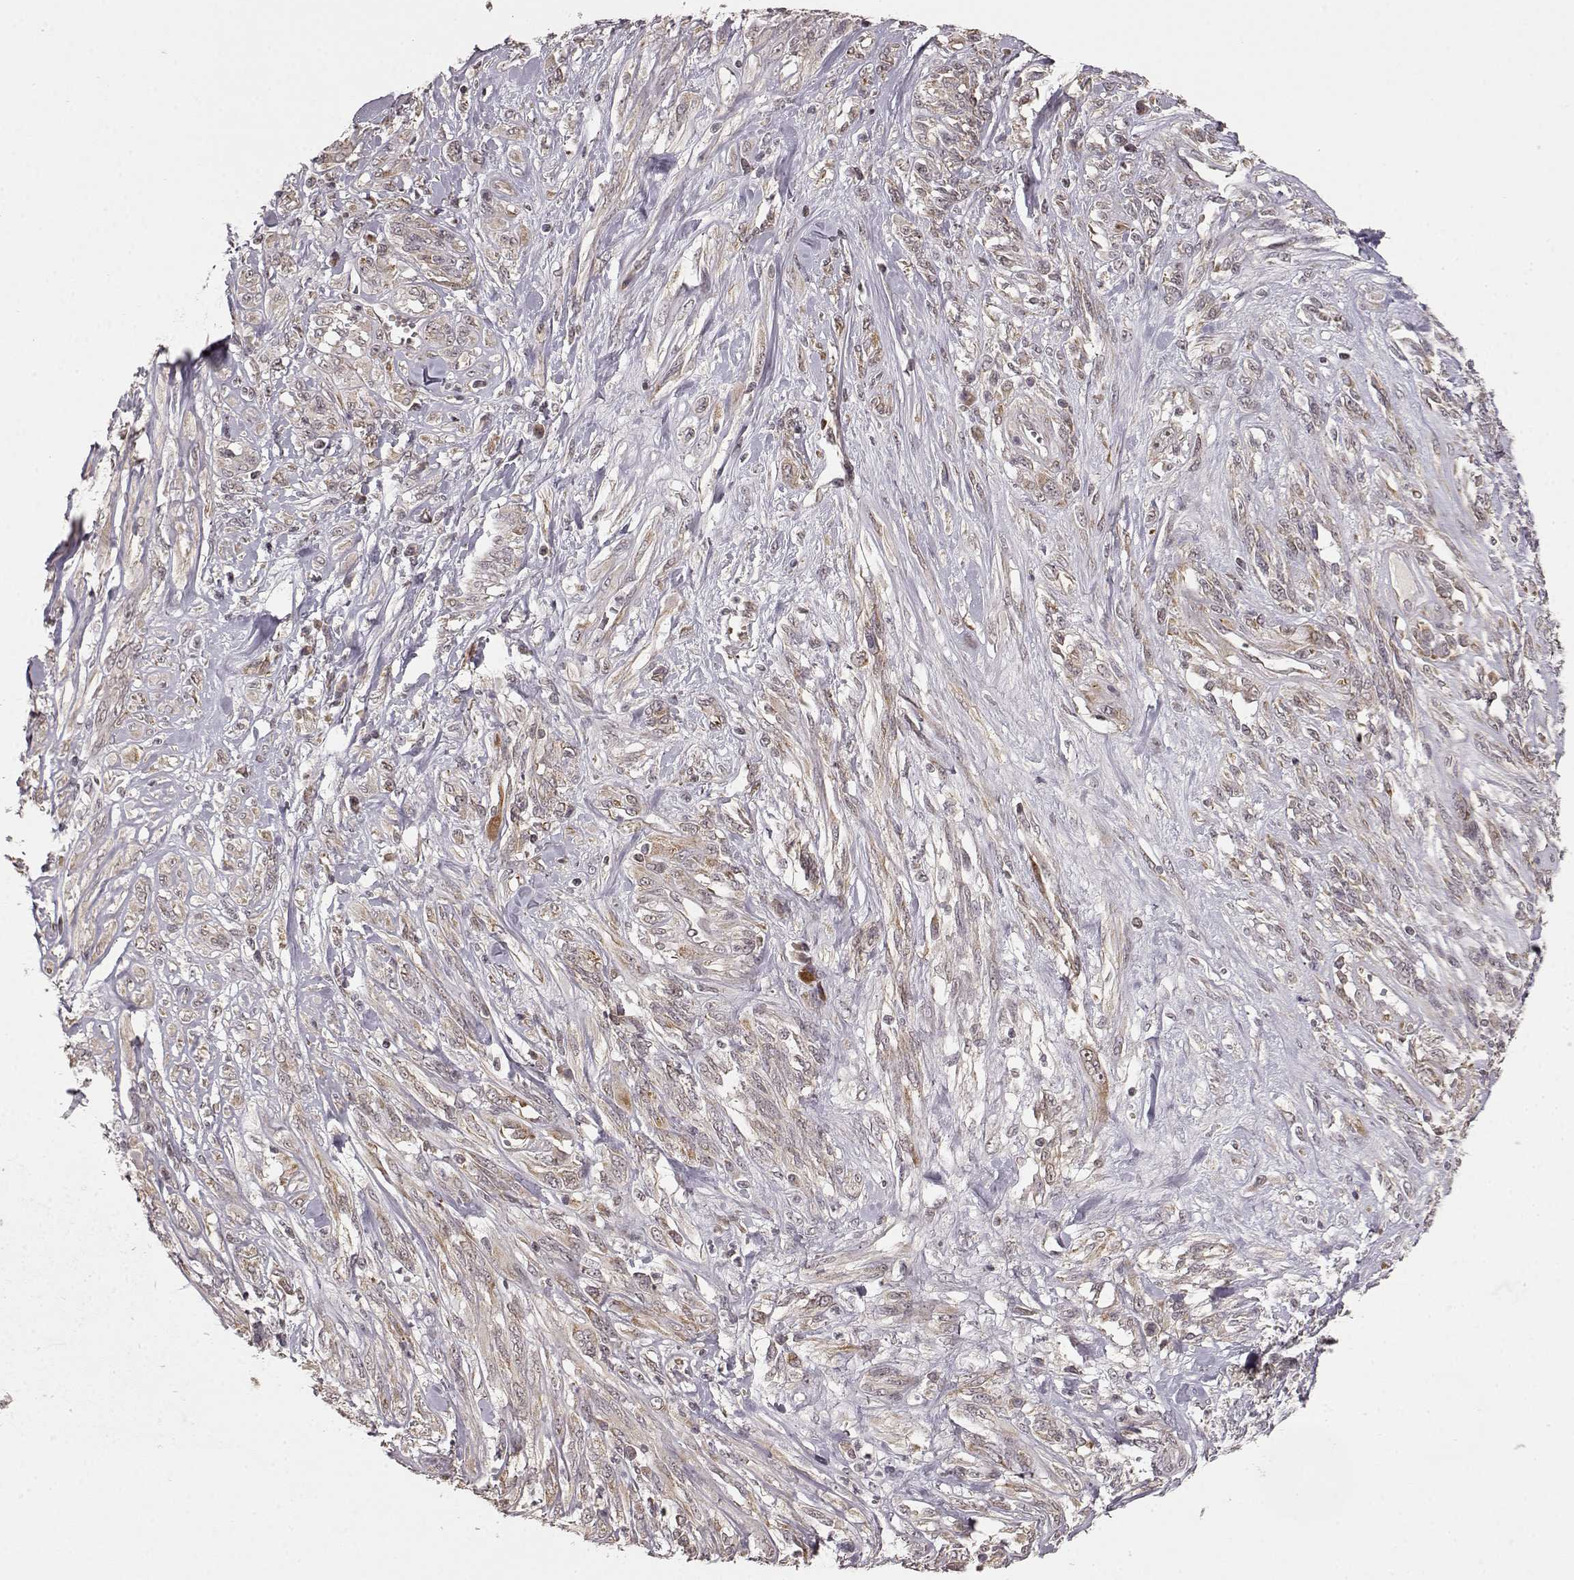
{"staining": {"intensity": "weak", "quantity": "25%-75%", "location": "cytoplasmic/membranous"}, "tissue": "melanoma", "cell_type": "Tumor cells", "image_type": "cancer", "snomed": [{"axis": "morphology", "description": "Malignant melanoma, NOS"}, {"axis": "topography", "description": "Skin"}], "caption": "This is a histology image of immunohistochemistry staining of malignant melanoma, which shows weak positivity in the cytoplasmic/membranous of tumor cells.", "gene": "ELOVL5", "patient": {"sex": "female", "age": 91}}